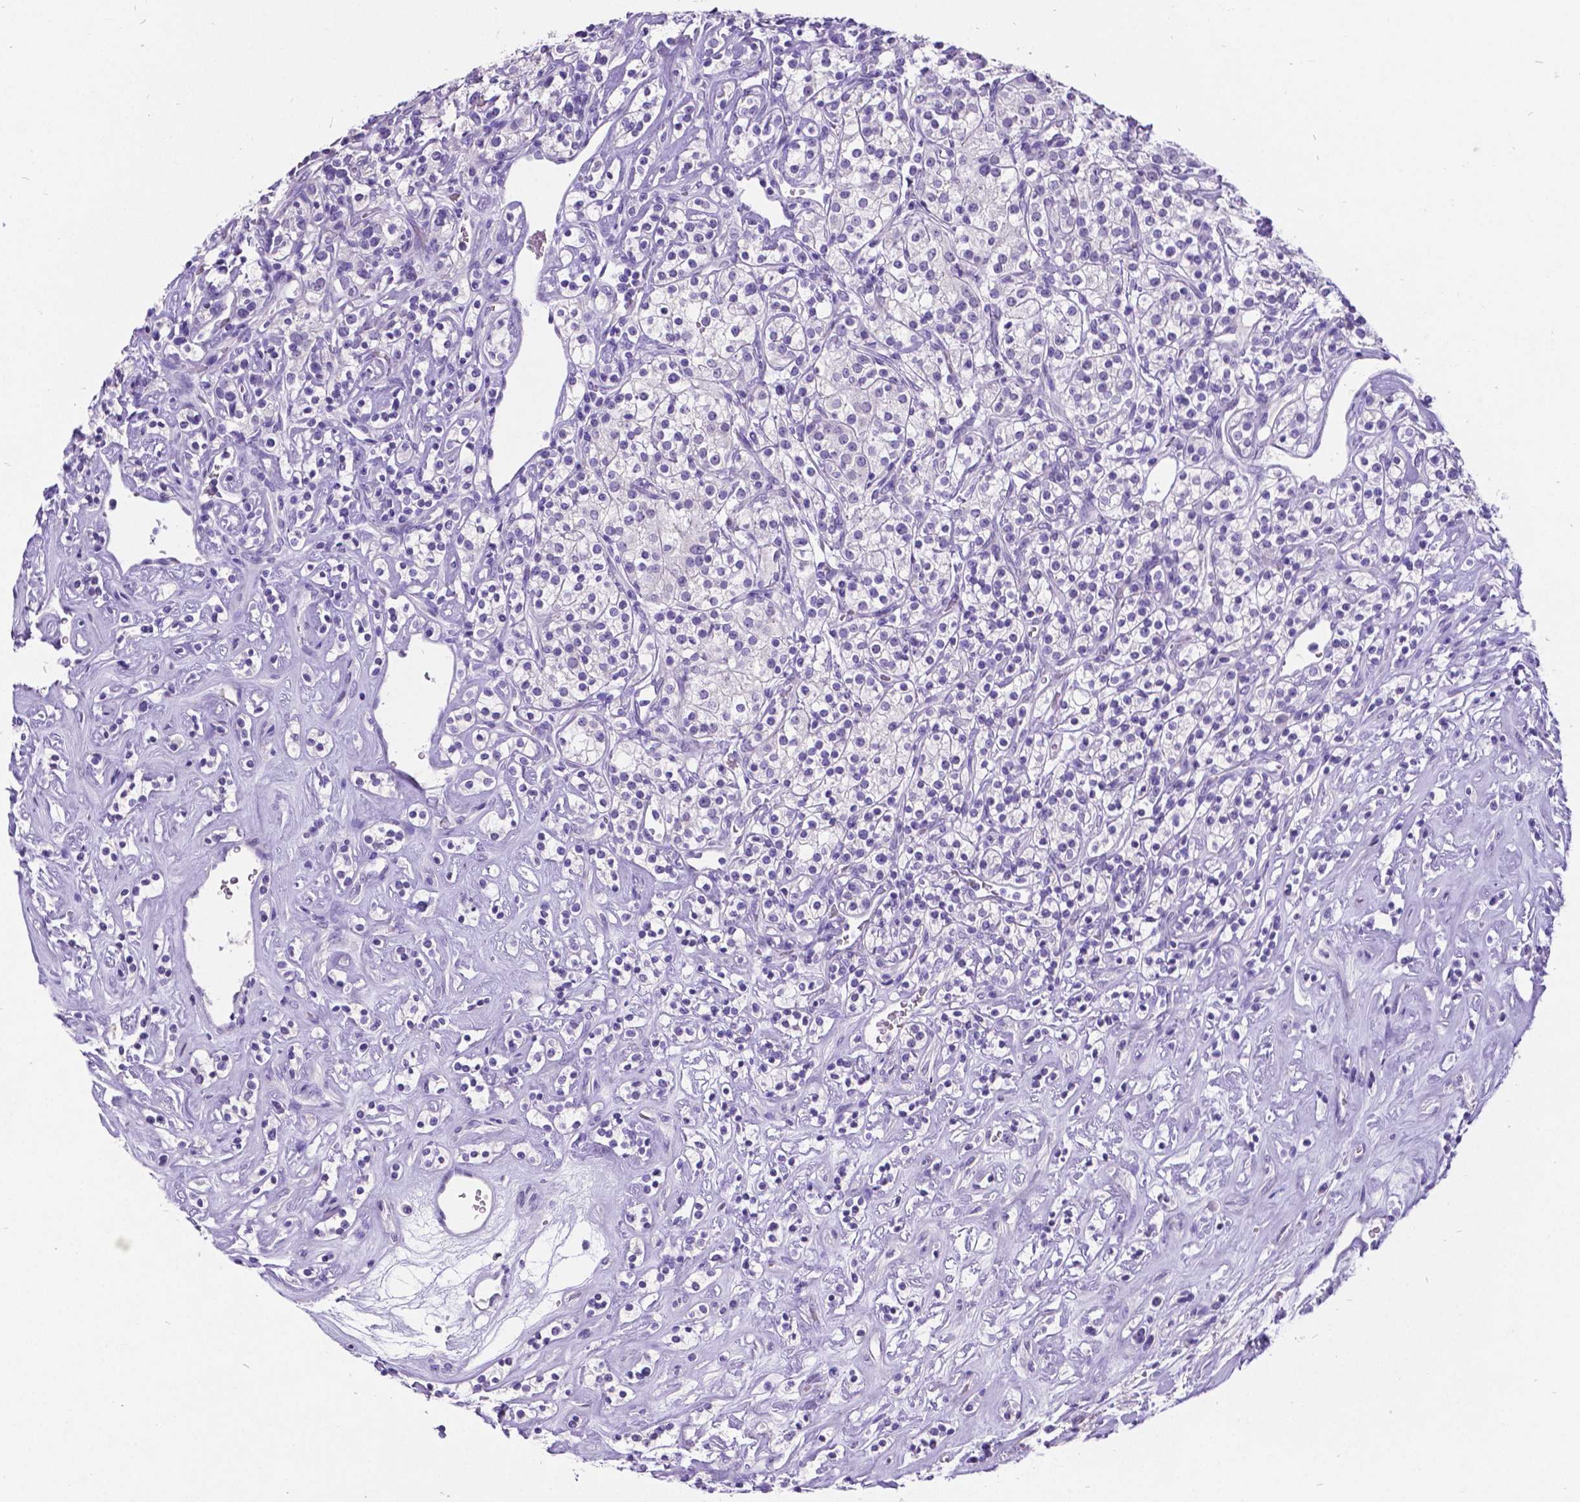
{"staining": {"intensity": "negative", "quantity": "none", "location": "none"}, "tissue": "renal cancer", "cell_type": "Tumor cells", "image_type": "cancer", "snomed": [{"axis": "morphology", "description": "Adenocarcinoma, NOS"}, {"axis": "topography", "description": "Kidney"}], "caption": "Tumor cells show no significant protein staining in renal adenocarcinoma.", "gene": "SATB2", "patient": {"sex": "male", "age": 77}}